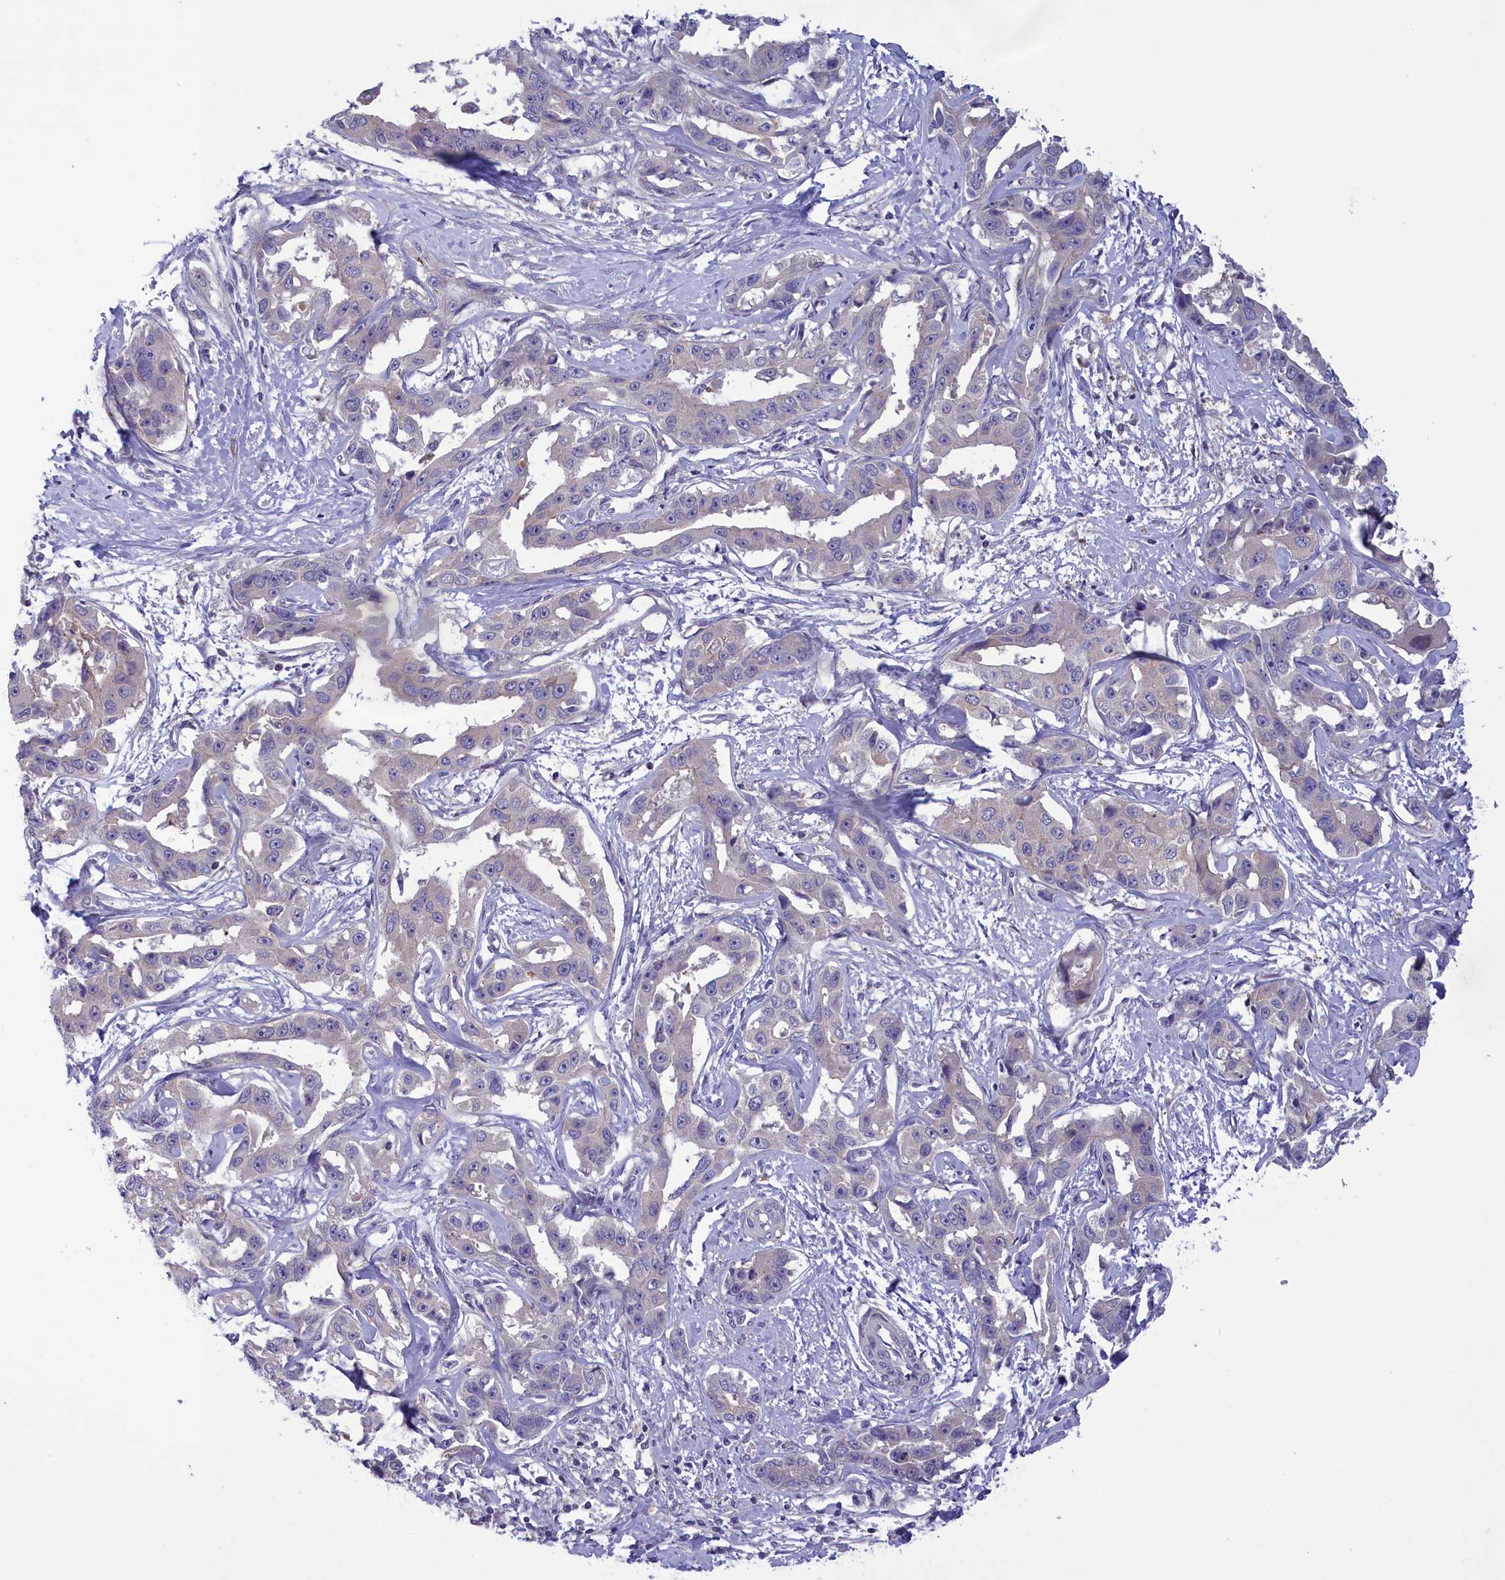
{"staining": {"intensity": "negative", "quantity": "none", "location": "none"}, "tissue": "liver cancer", "cell_type": "Tumor cells", "image_type": "cancer", "snomed": [{"axis": "morphology", "description": "Cholangiocarcinoma"}, {"axis": "topography", "description": "Liver"}], "caption": "An immunohistochemistry image of liver cholangiocarcinoma is shown. There is no staining in tumor cells of liver cholangiocarcinoma.", "gene": "CORO2A", "patient": {"sex": "male", "age": 59}}